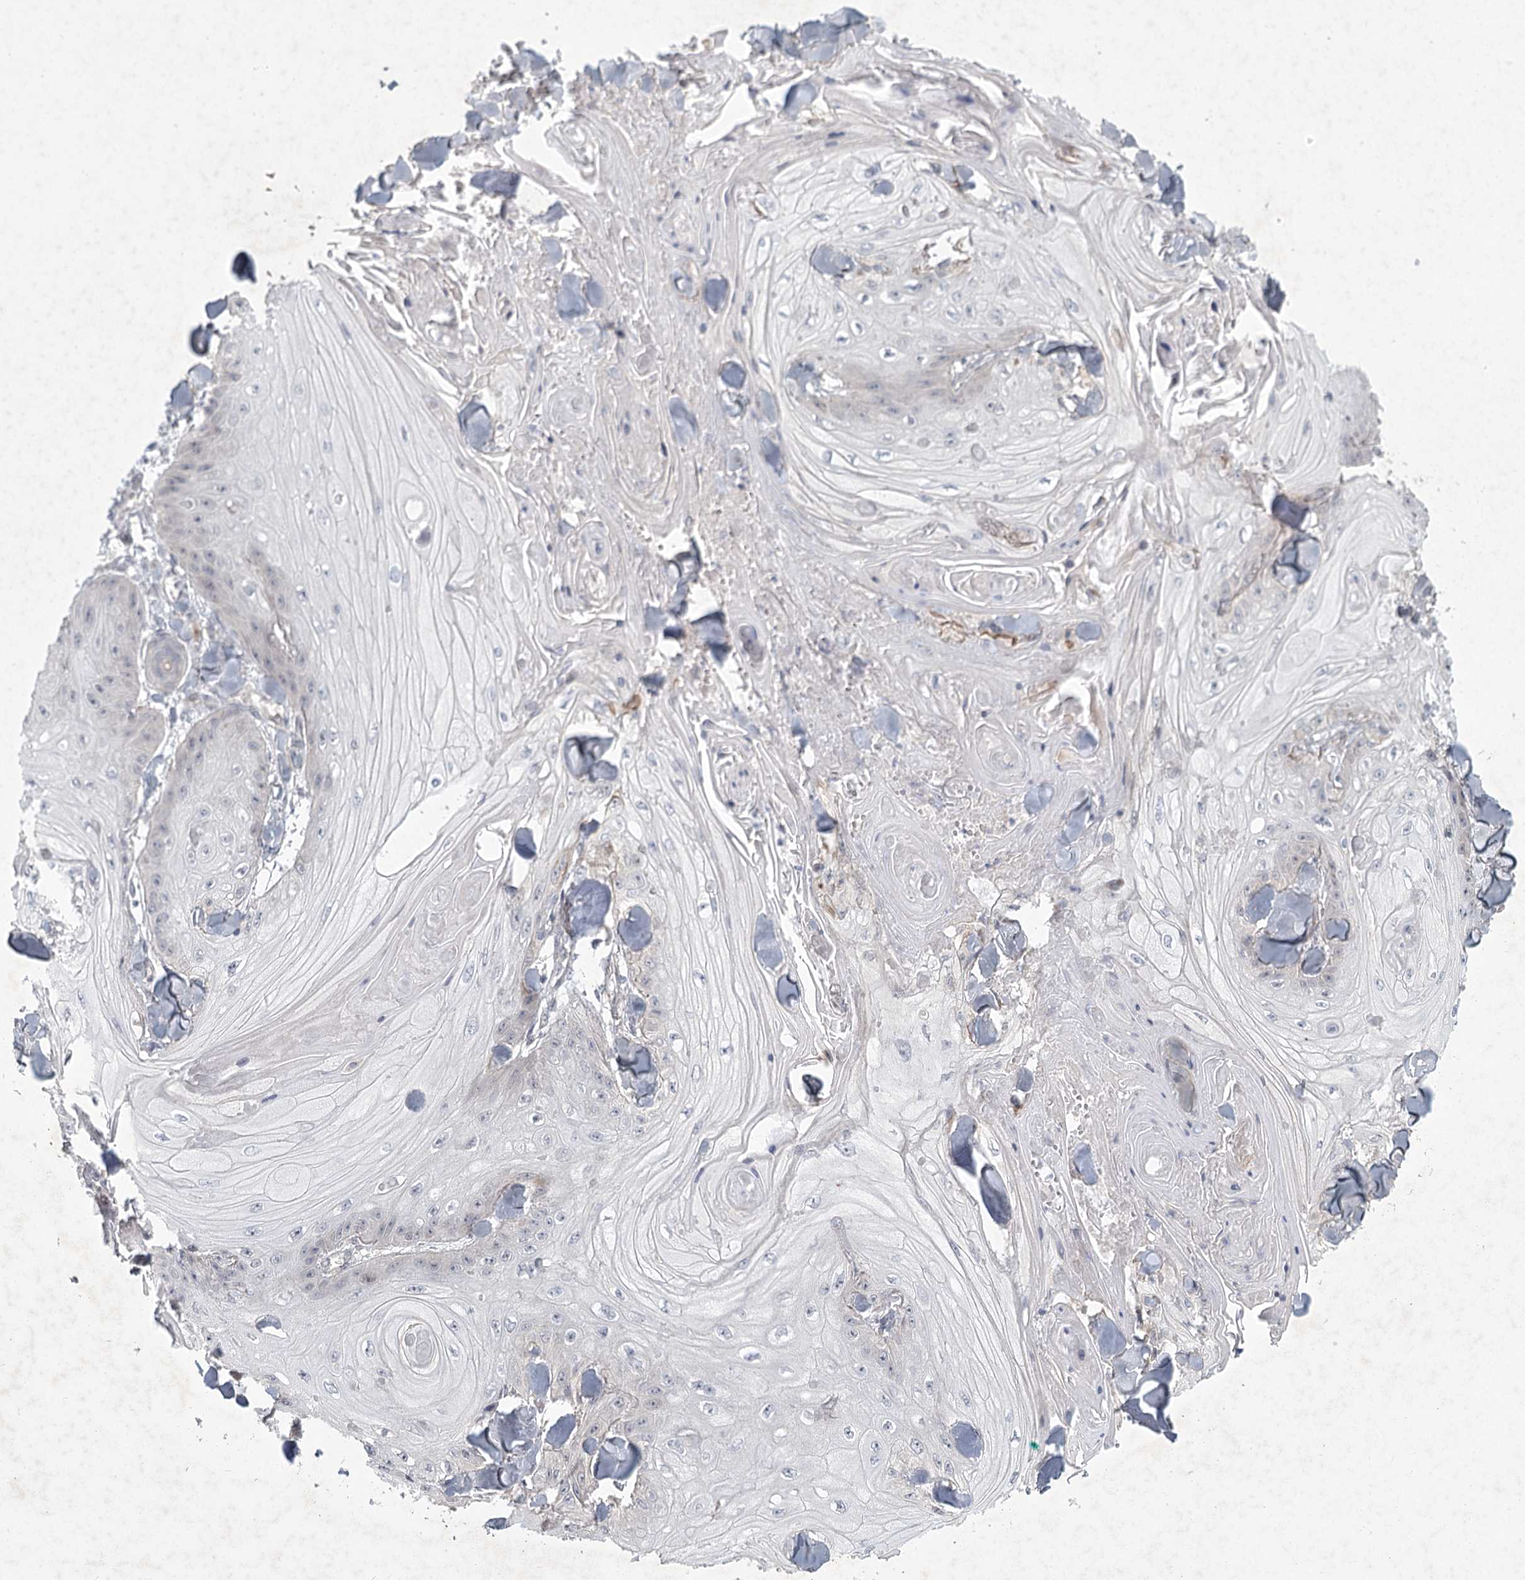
{"staining": {"intensity": "negative", "quantity": "none", "location": "none"}, "tissue": "skin cancer", "cell_type": "Tumor cells", "image_type": "cancer", "snomed": [{"axis": "morphology", "description": "Squamous cell carcinoma, NOS"}, {"axis": "topography", "description": "Skin"}], "caption": "IHC of squamous cell carcinoma (skin) reveals no positivity in tumor cells.", "gene": "MEPE", "patient": {"sex": "male", "age": 74}}